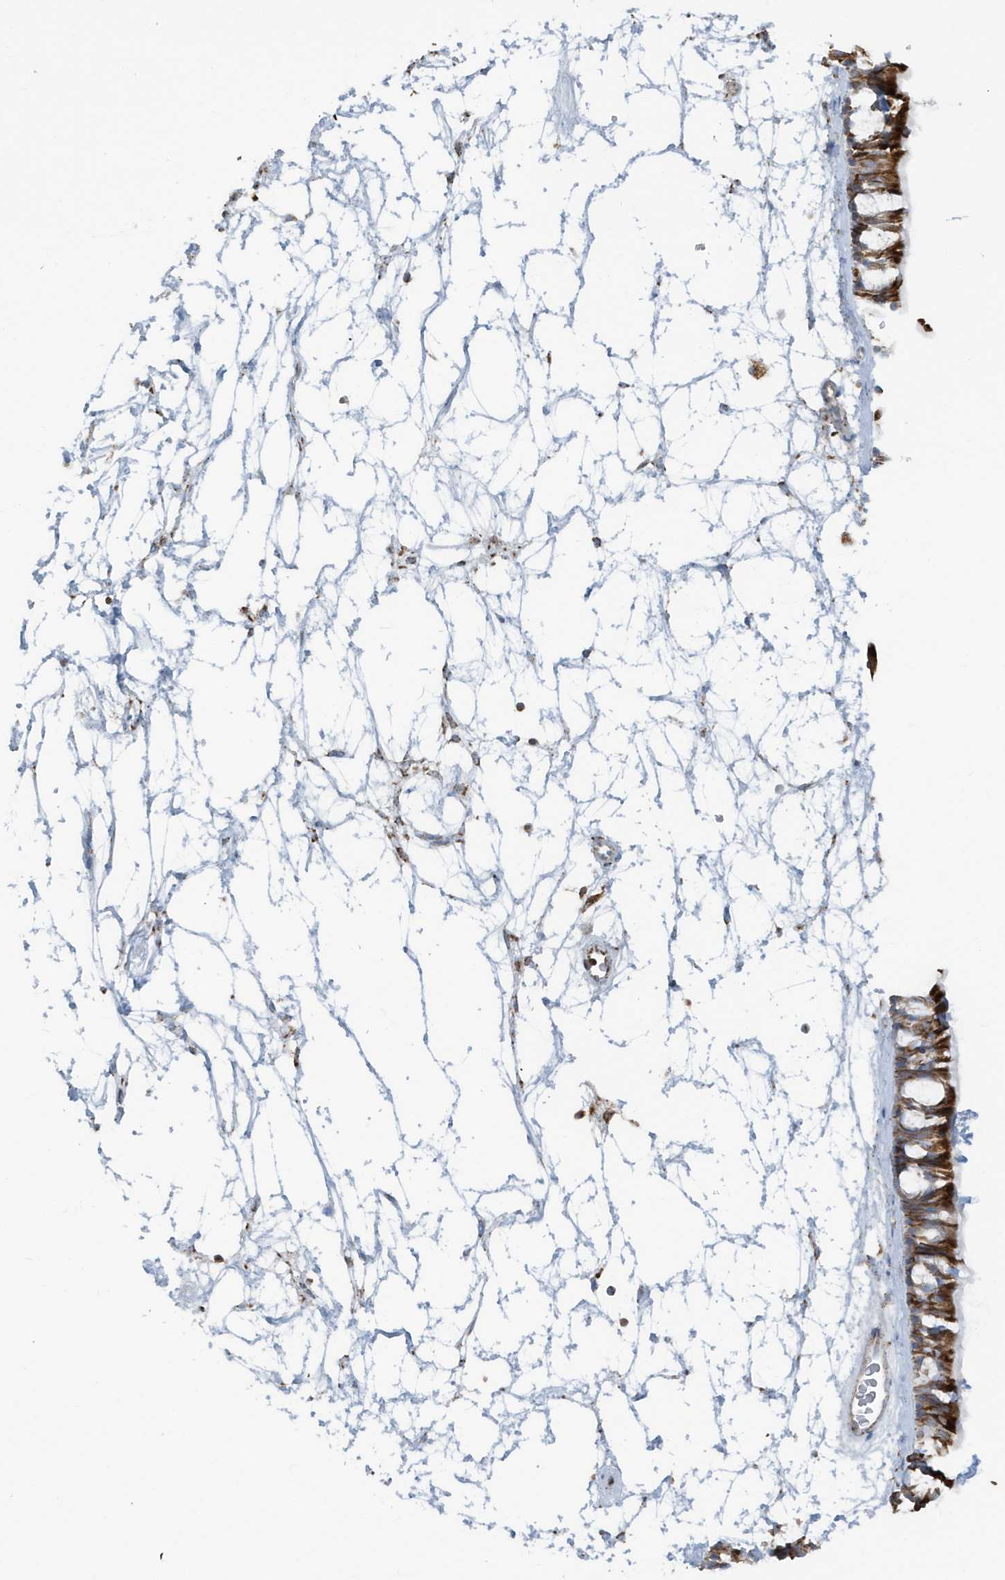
{"staining": {"intensity": "strong", "quantity": ">75%", "location": "cytoplasmic/membranous"}, "tissue": "nasopharynx", "cell_type": "Respiratory epithelial cells", "image_type": "normal", "snomed": [{"axis": "morphology", "description": "Normal tissue, NOS"}, {"axis": "topography", "description": "Nasopharynx"}], "caption": "This image displays immunohistochemistry staining of normal human nasopharynx, with high strong cytoplasmic/membranous positivity in about >75% of respiratory epithelial cells.", "gene": "RAB11FIP3", "patient": {"sex": "male", "age": 64}}